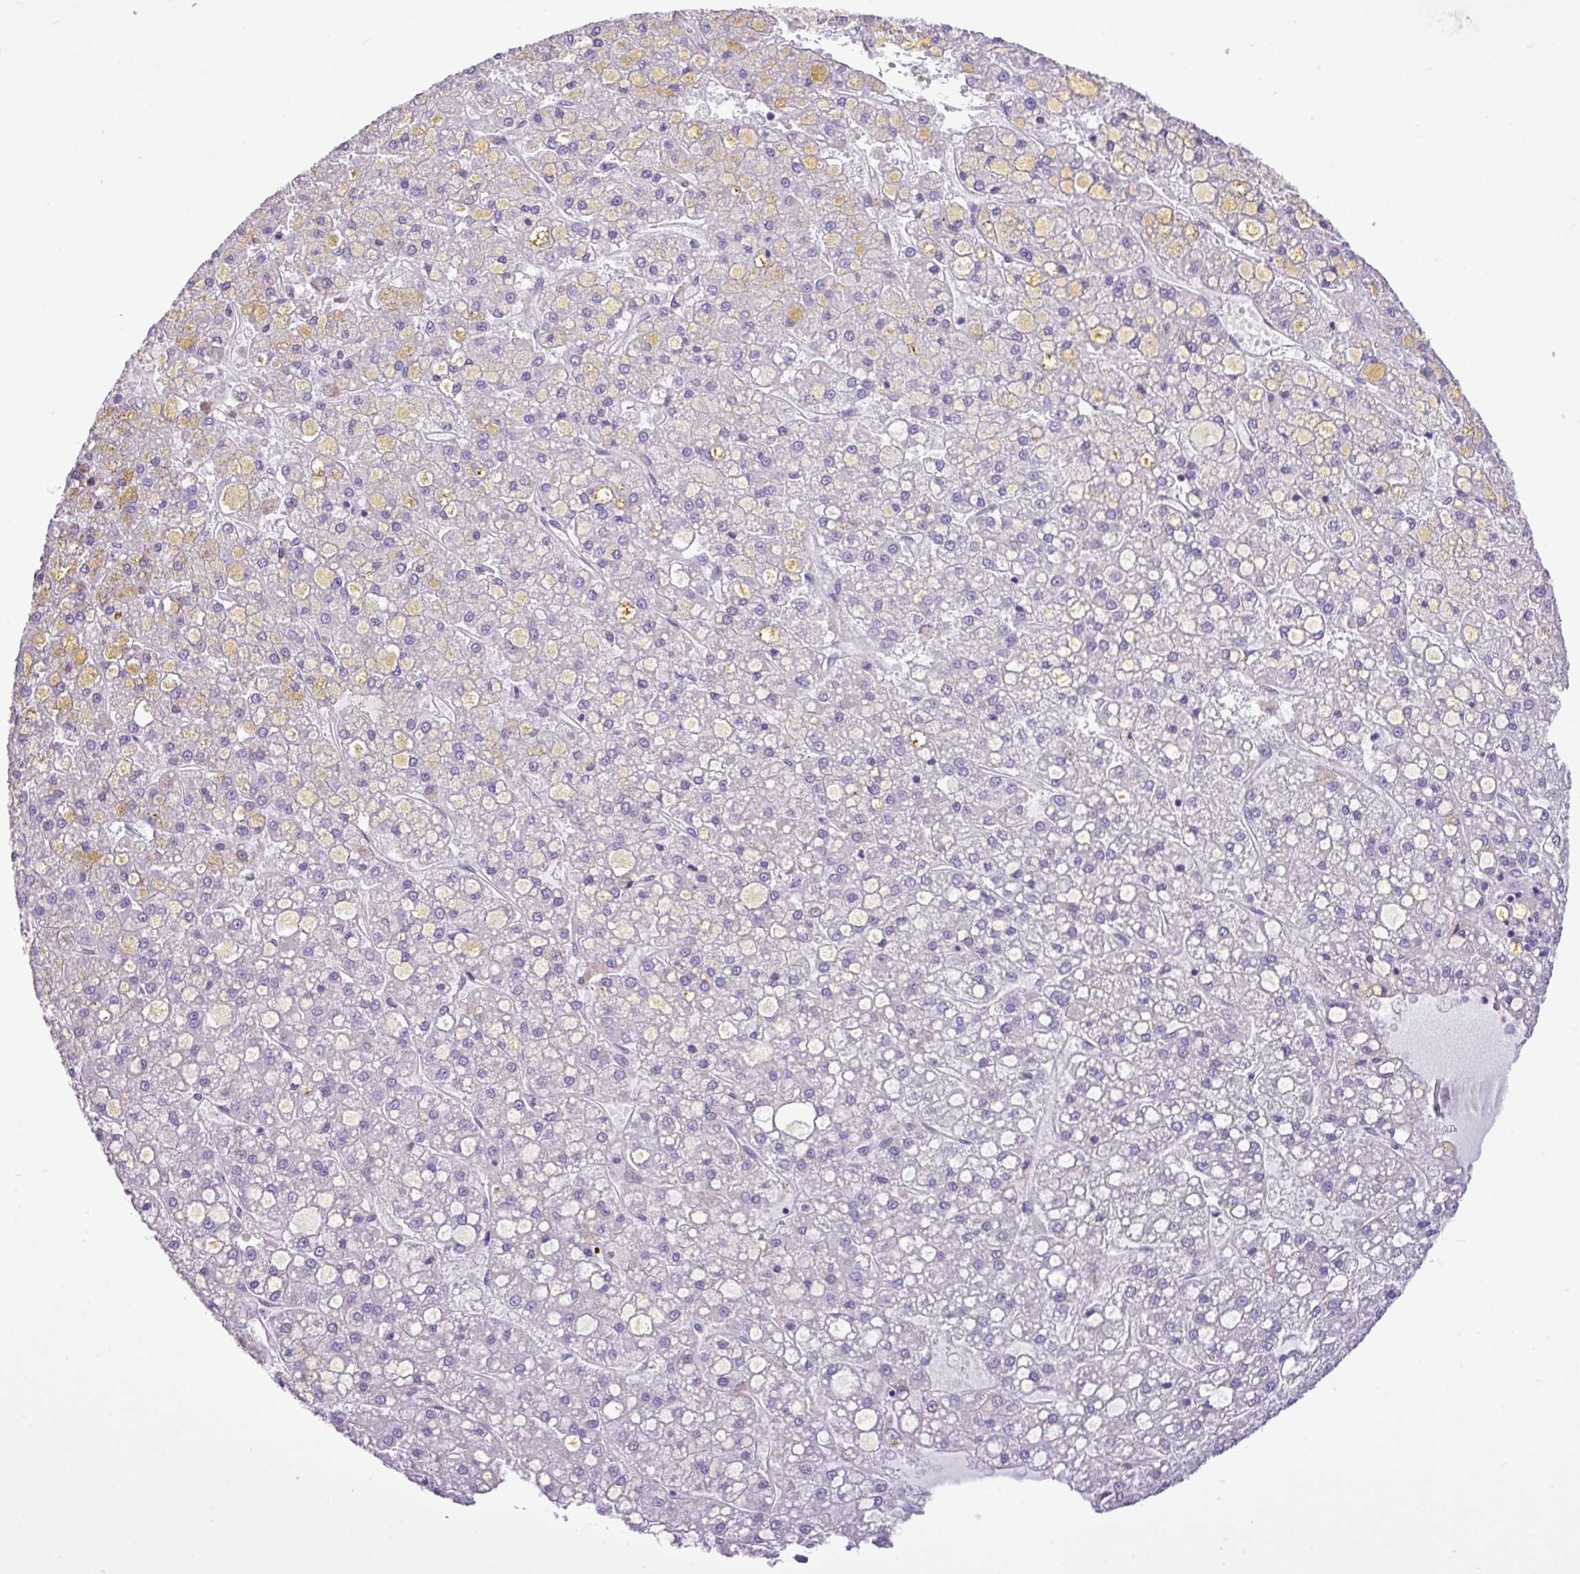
{"staining": {"intensity": "negative", "quantity": "none", "location": "none"}, "tissue": "liver cancer", "cell_type": "Tumor cells", "image_type": "cancer", "snomed": [{"axis": "morphology", "description": "Carcinoma, Hepatocellular, NOS"}, {"axis": "topography", "description": "Liver"}], "caption": "Tumor cells show no significant protein positivity in hepatocellular carcinoma (liver).", "gene": "YLPM1", "patient": {"sex": "male", "age": 67}}